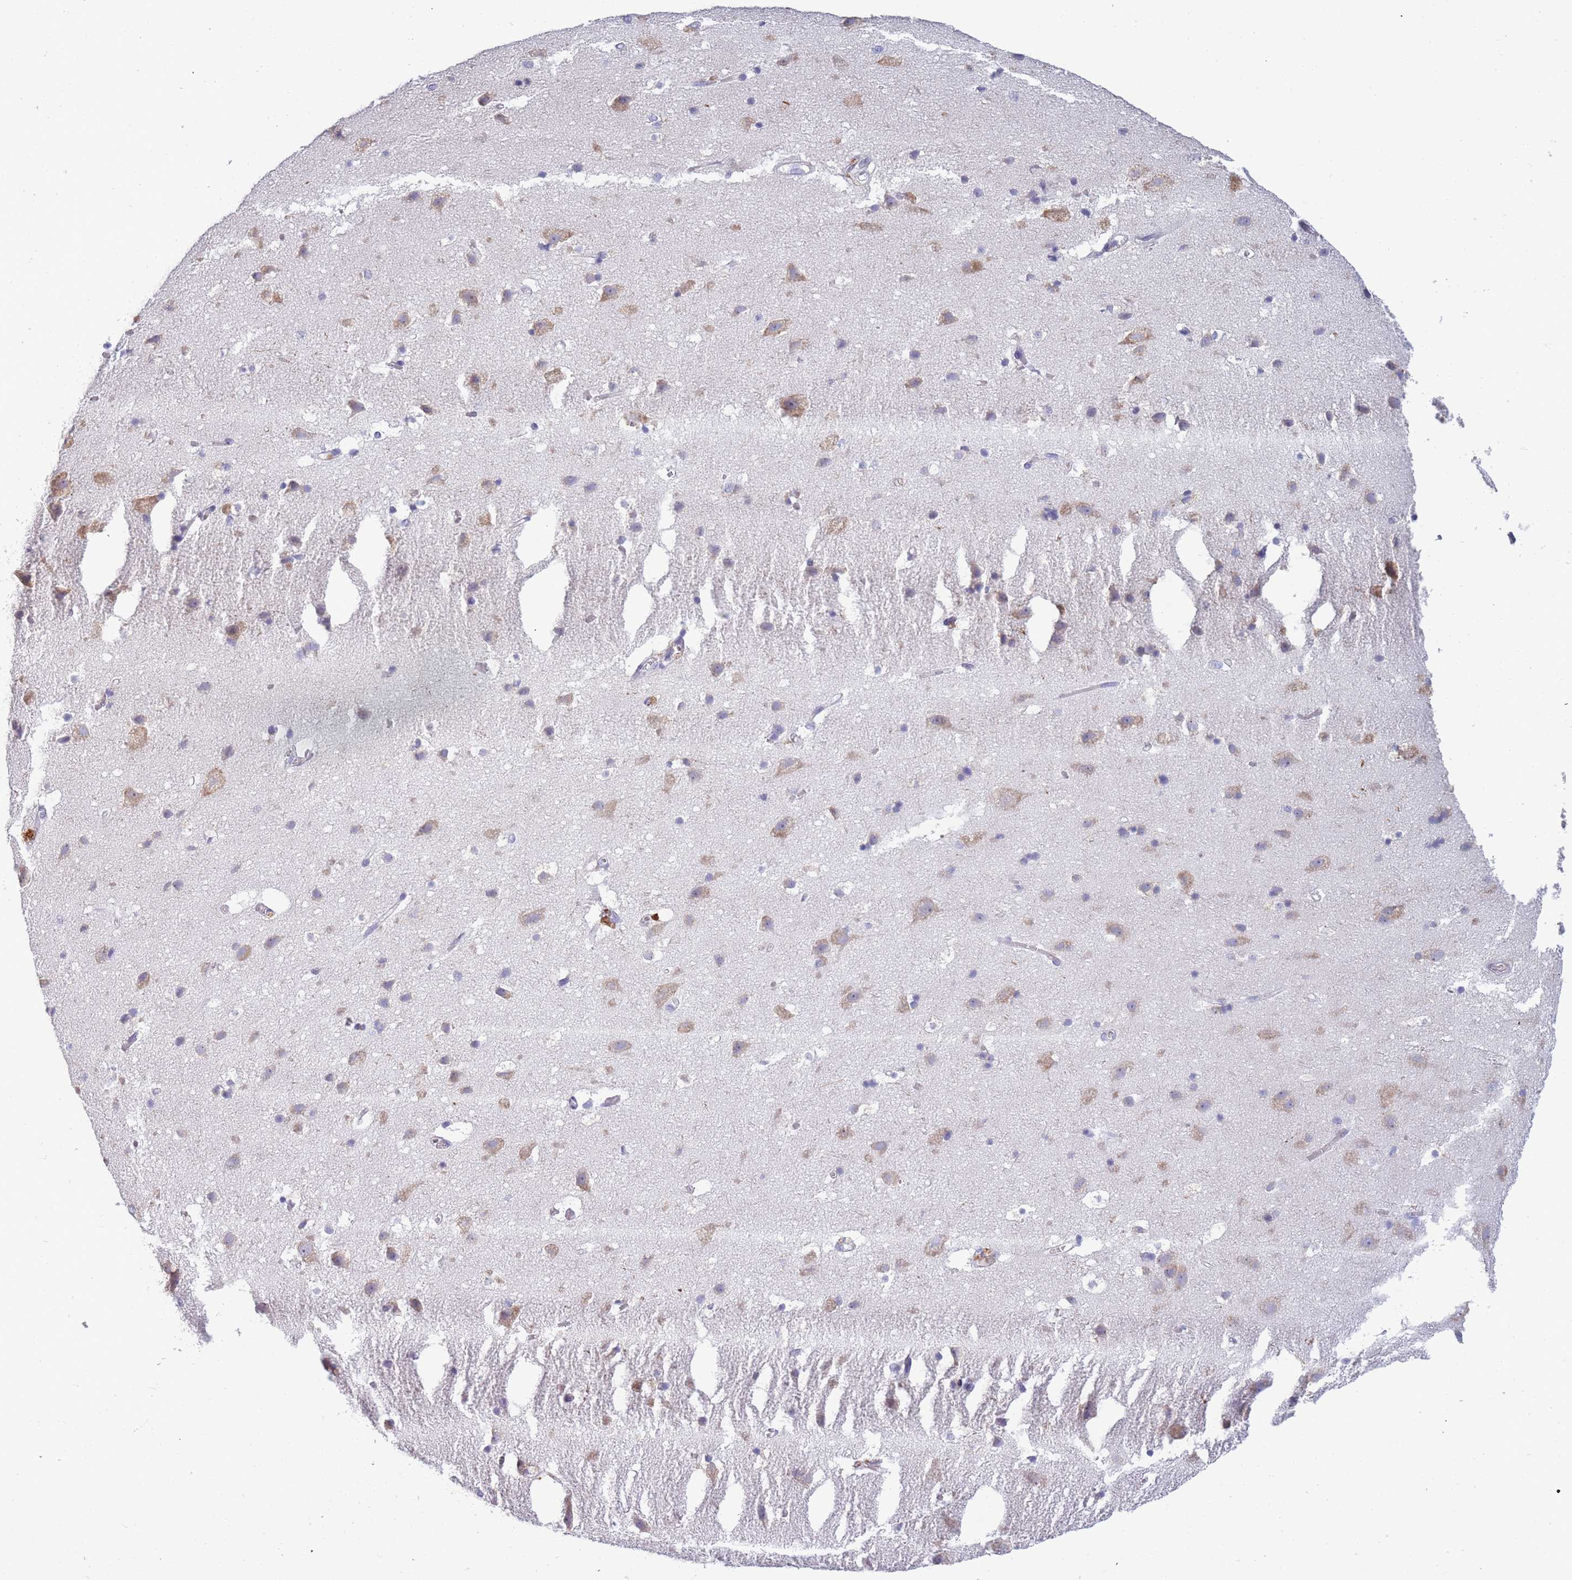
{"staining": {"intensity": "negative", "quantity": "none", "location": "none"}, "tissue": "cerebral cortex", "cell_type": "Endothelial cells", "image_type": "normal", "snomed": [{"axis": "morphology", "description": "Normal tissue, NOS"}, {"axis": "topography", "description": "Cerebral cortex"}], "caption": "Endothelial cells show no significant expression in benign cerebral cortex.", "gene": "NDUFAF6", "patient": {"sex": "male", "age": 54}}